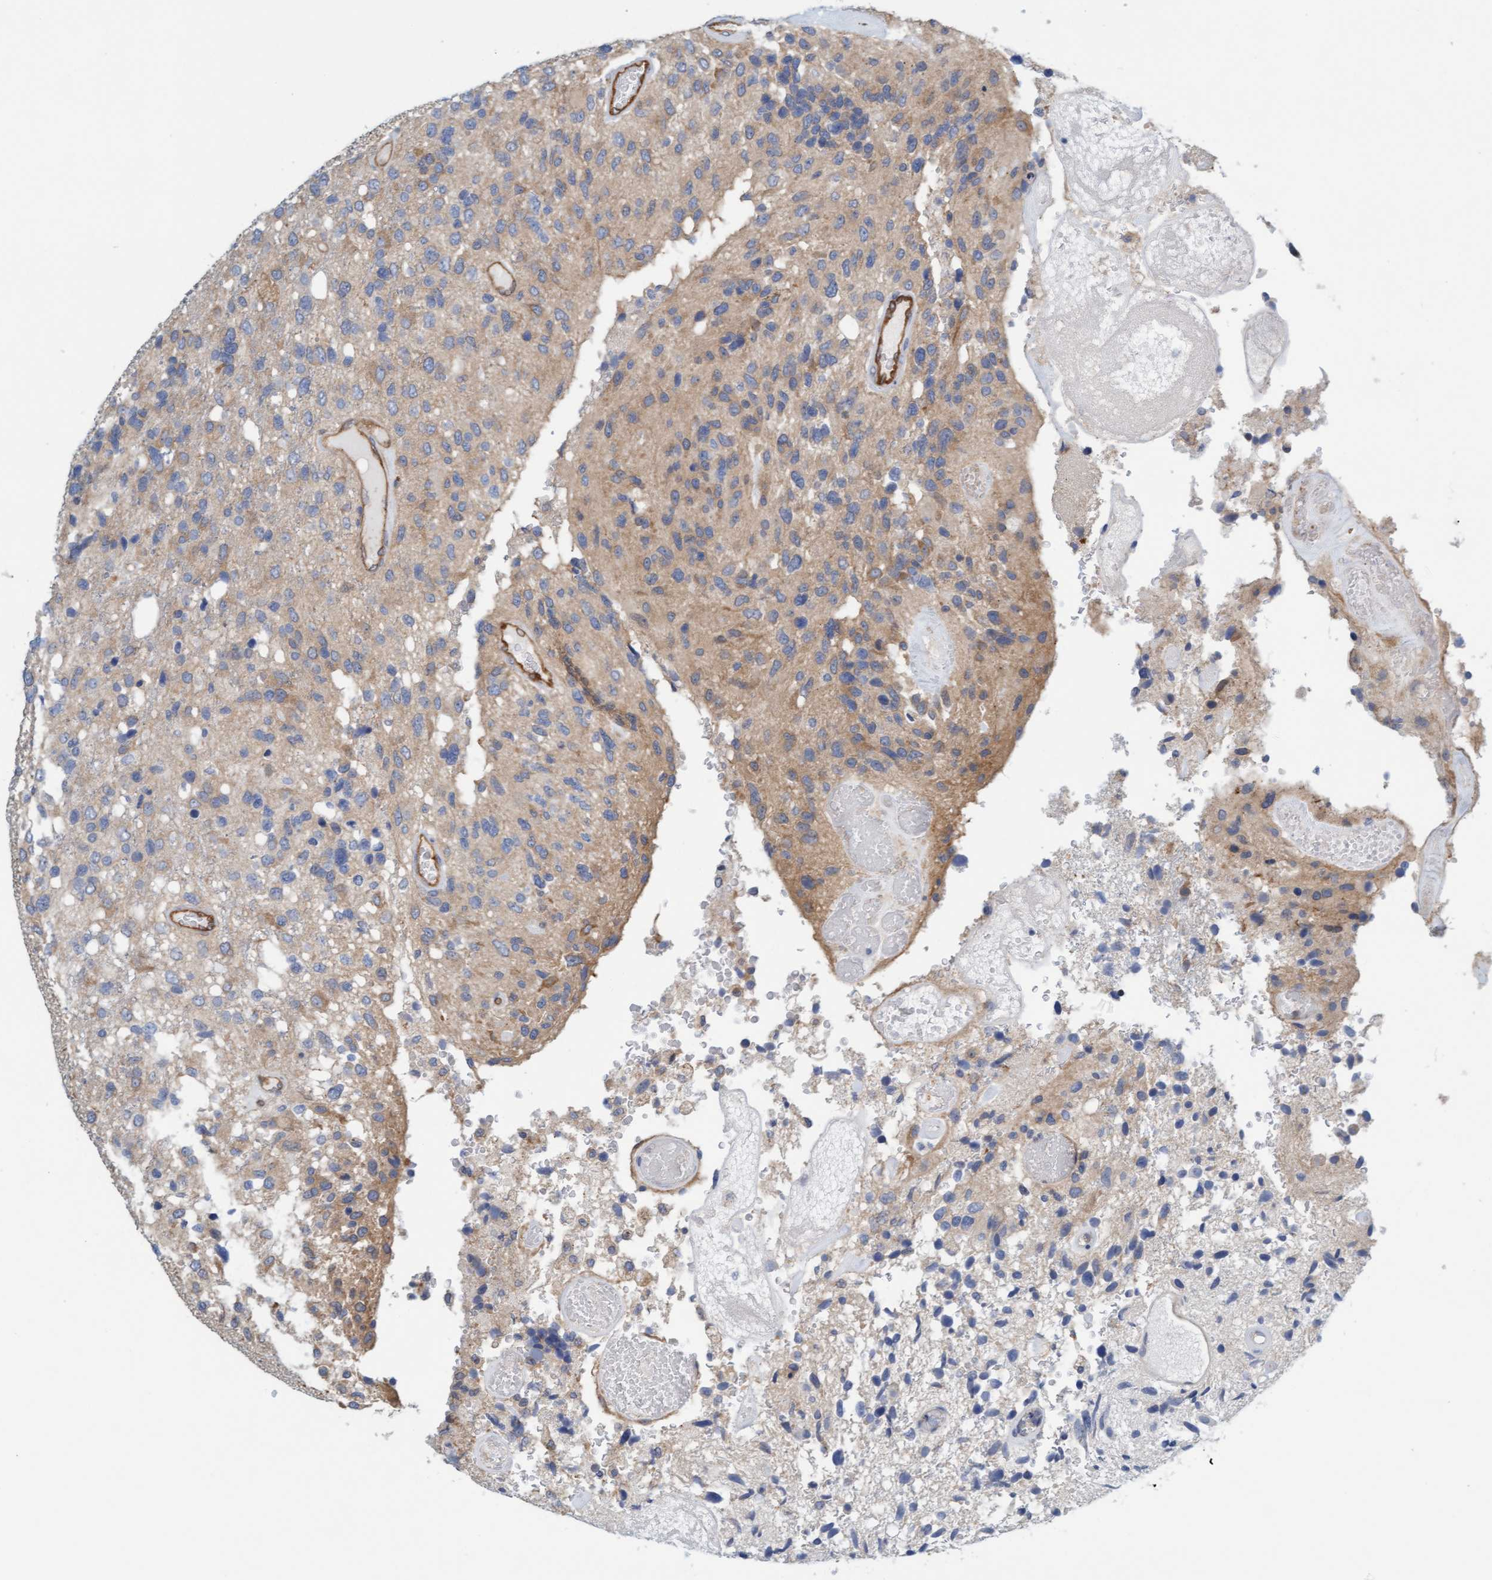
{"staining": {"intensity": "weak", "quantity": "<25%", "location": "cytoplasmic/membranous"}, "tissue": "glioma", "cell_type": "Tumor cells", "image_type": "cancer", "snomed": [{"axis": "morphology", "description": "Glioma, malignant, High grade"}, {"axis": "topography", "description": "Brain"}], "caption": "This is an immunohistochemistry photomicrograph of human malignant glioma (high-grade). There is no staining in tumor cells.", "gene": "PRKD2", "patient": {"sex": "female", "age": 58}}